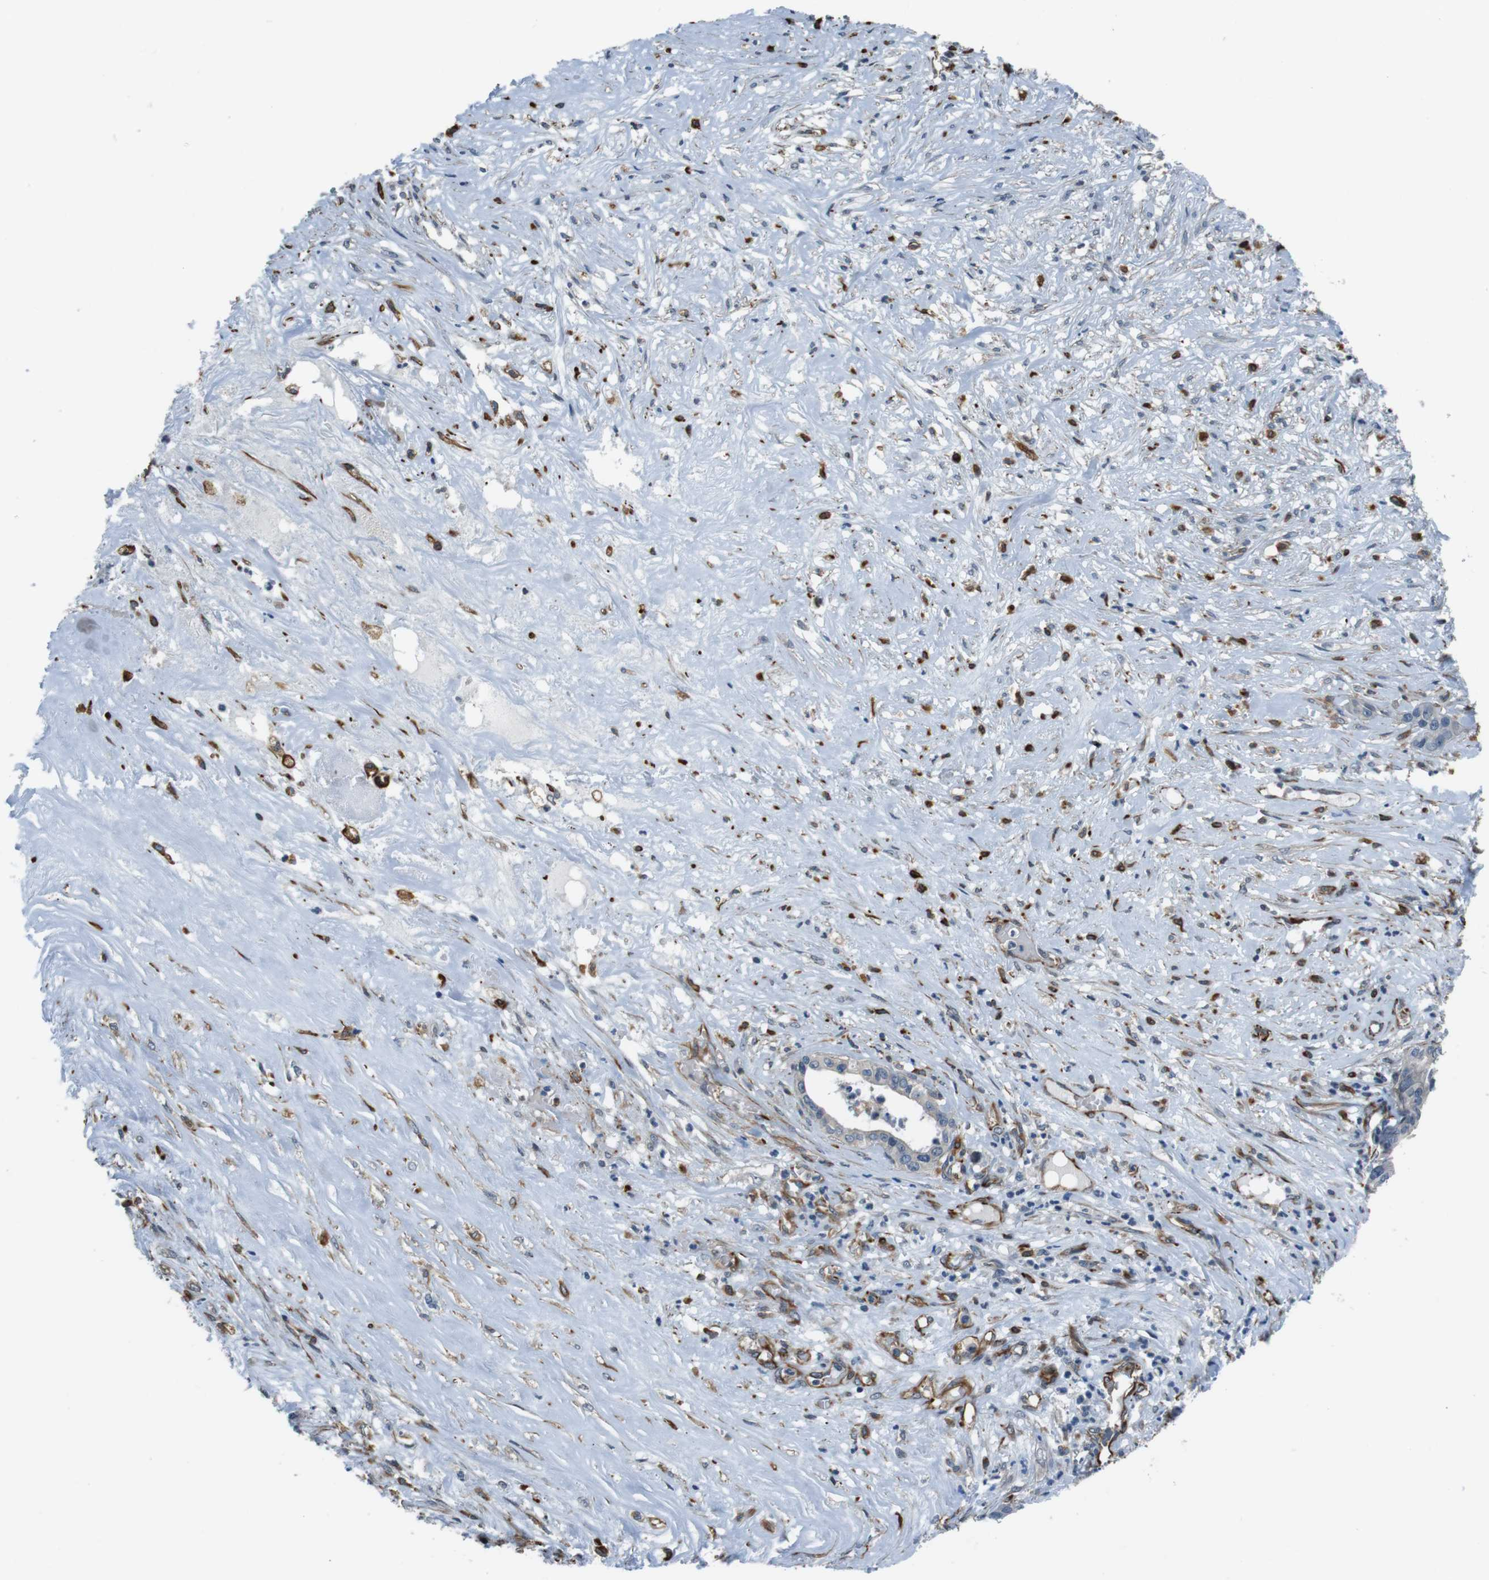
{"staining": {"intensity": "negative", "quantity": "none", "location": "none"}, "tissue": "liver cancer", "cell_type": "Tumor cells", "image_type": "cancer", "snomed": [{"axis": "morphology", "description": "Cholangiocarcinoma"}, {"axis": "topography", "description": "Liver"}], "caption": "An IHC photomicrograph of liver cancer (cholangiocarcinoma) is shown. There is no staining in tumor cells of liver cancer (cholangiocarcinoma).", "gene": "LRRC49", "patient": {"sex": "female", "age": 61}}